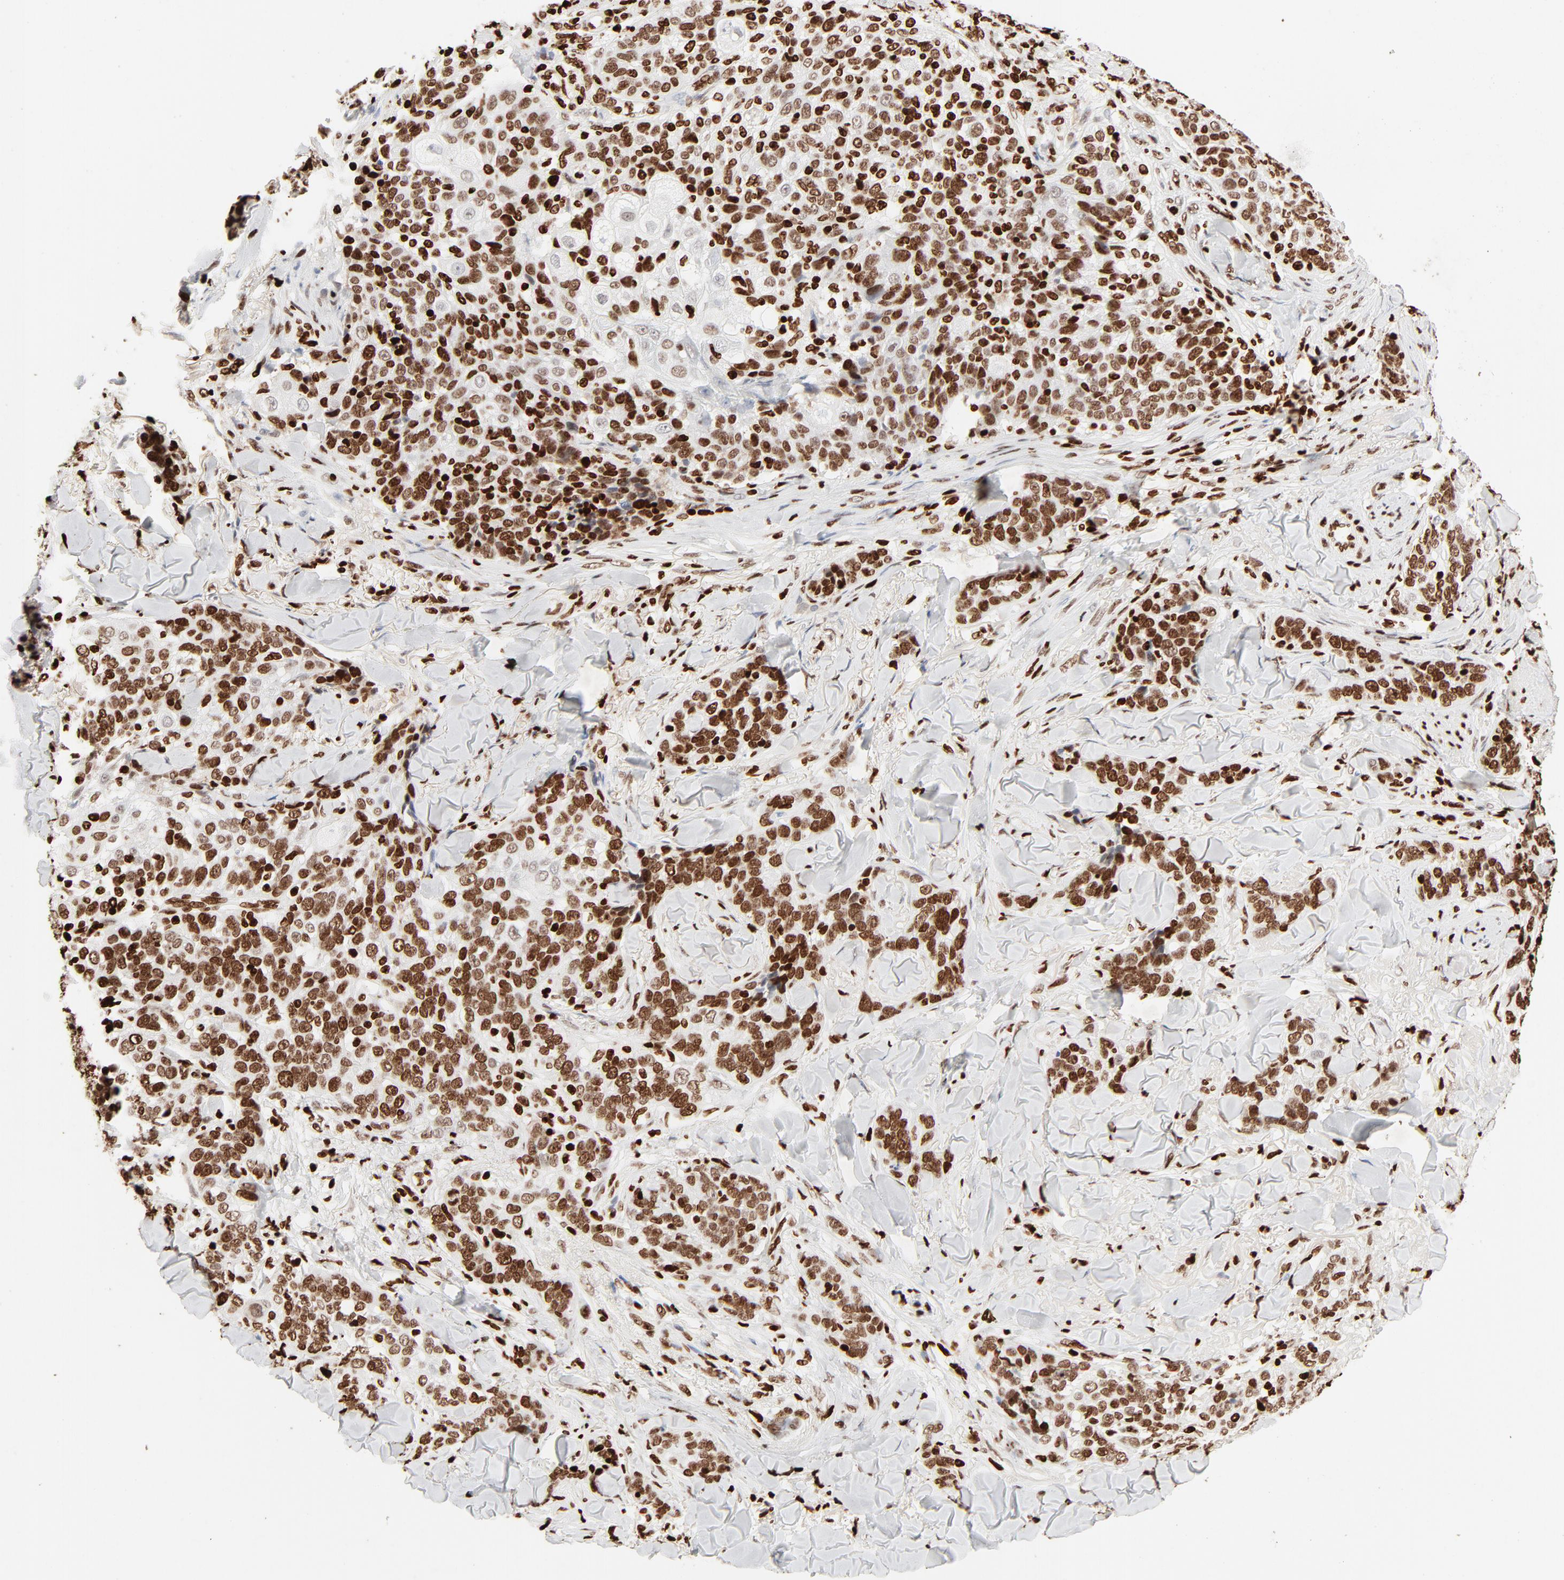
{"staining": {"intensity": "moderate", "quantity": ">75%", "location": "nuclear"}, "tissue": "skin cancer", "cell_type": "Tumor cells", "image_type": "cancer", "snomed": [{"axis": "morphology", "description": "Normal tissue, NOS"}, {"axis": "morphology", "description": "Squamous cell carcinoma, NOS"}, {"axis": "topography", "description": "Skin"}], "caption": "High-magnification brightfield microscopy of squamous cell carcinoma (skin) stained with DAB (brown) and counterstained with hematoxylin (blue). tumor cells exhibit moderate nuclear expression is appreciated in approximately>75% of cells. Using DAB (brown) and hematoxylin (blue) stains, captured at high magnification using brightfield microscopy.", "gene": "HMGB2", "patient": {"sex": "female", "age": 83}}